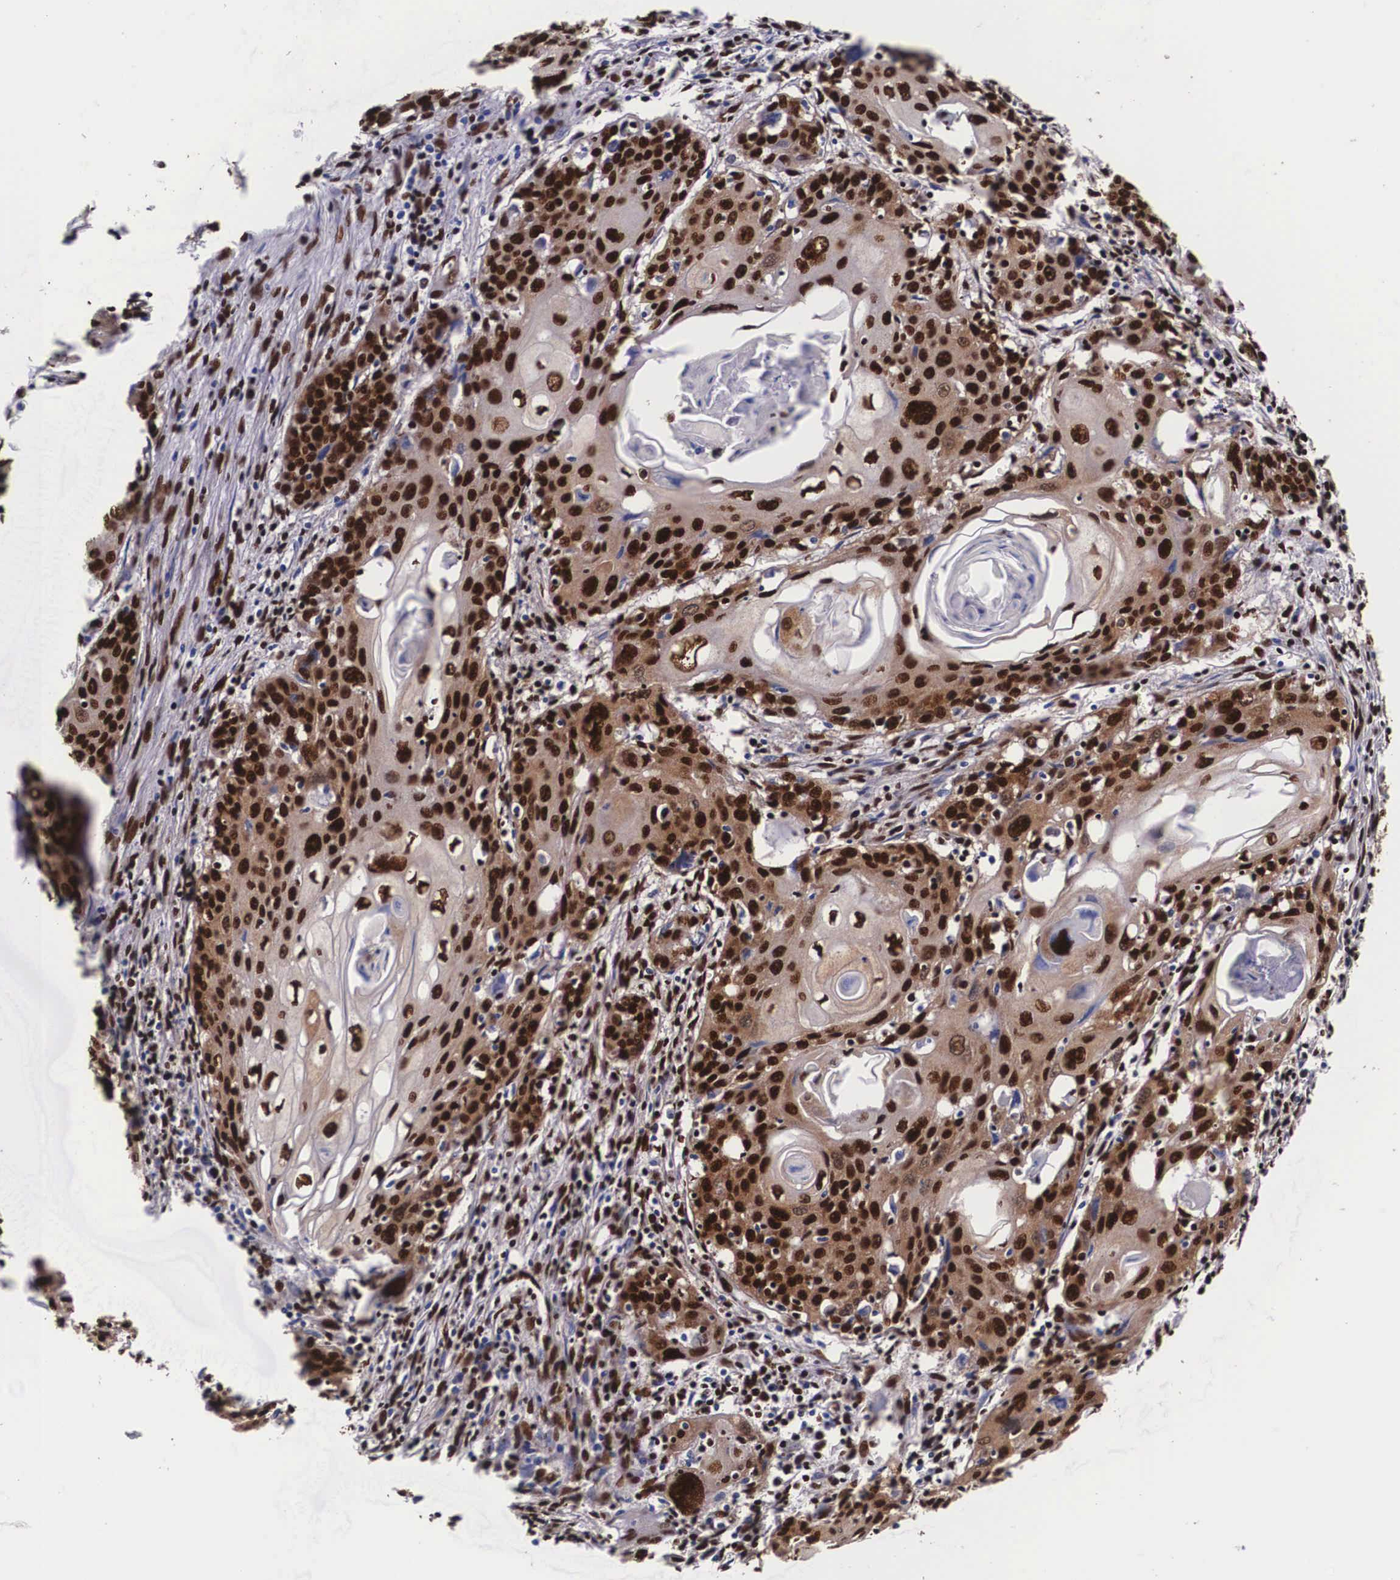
{"staining": {"intensity": "strong", "quantity": ">75%", "location": "cytoplasmic/membranous,nuclear"}, "tissue": "cervical cancer", "cell_type": "Tumor cells", "image_type": "cancer", "snomed": [{"axis": "morphology", "description": "Squamous cell carcinoma, NOS"}, {"axis": "topography", "description": "Cervix"}], "caption": "Human squamous cell carcinoma (cervical) stained for a protein (brown) shows strong cytoplasmic/membranous and nuclear positive expression in about >75% of tumor cells.", "gene": "PABPN1", "patient": {"sex": "female", "age": 54}}